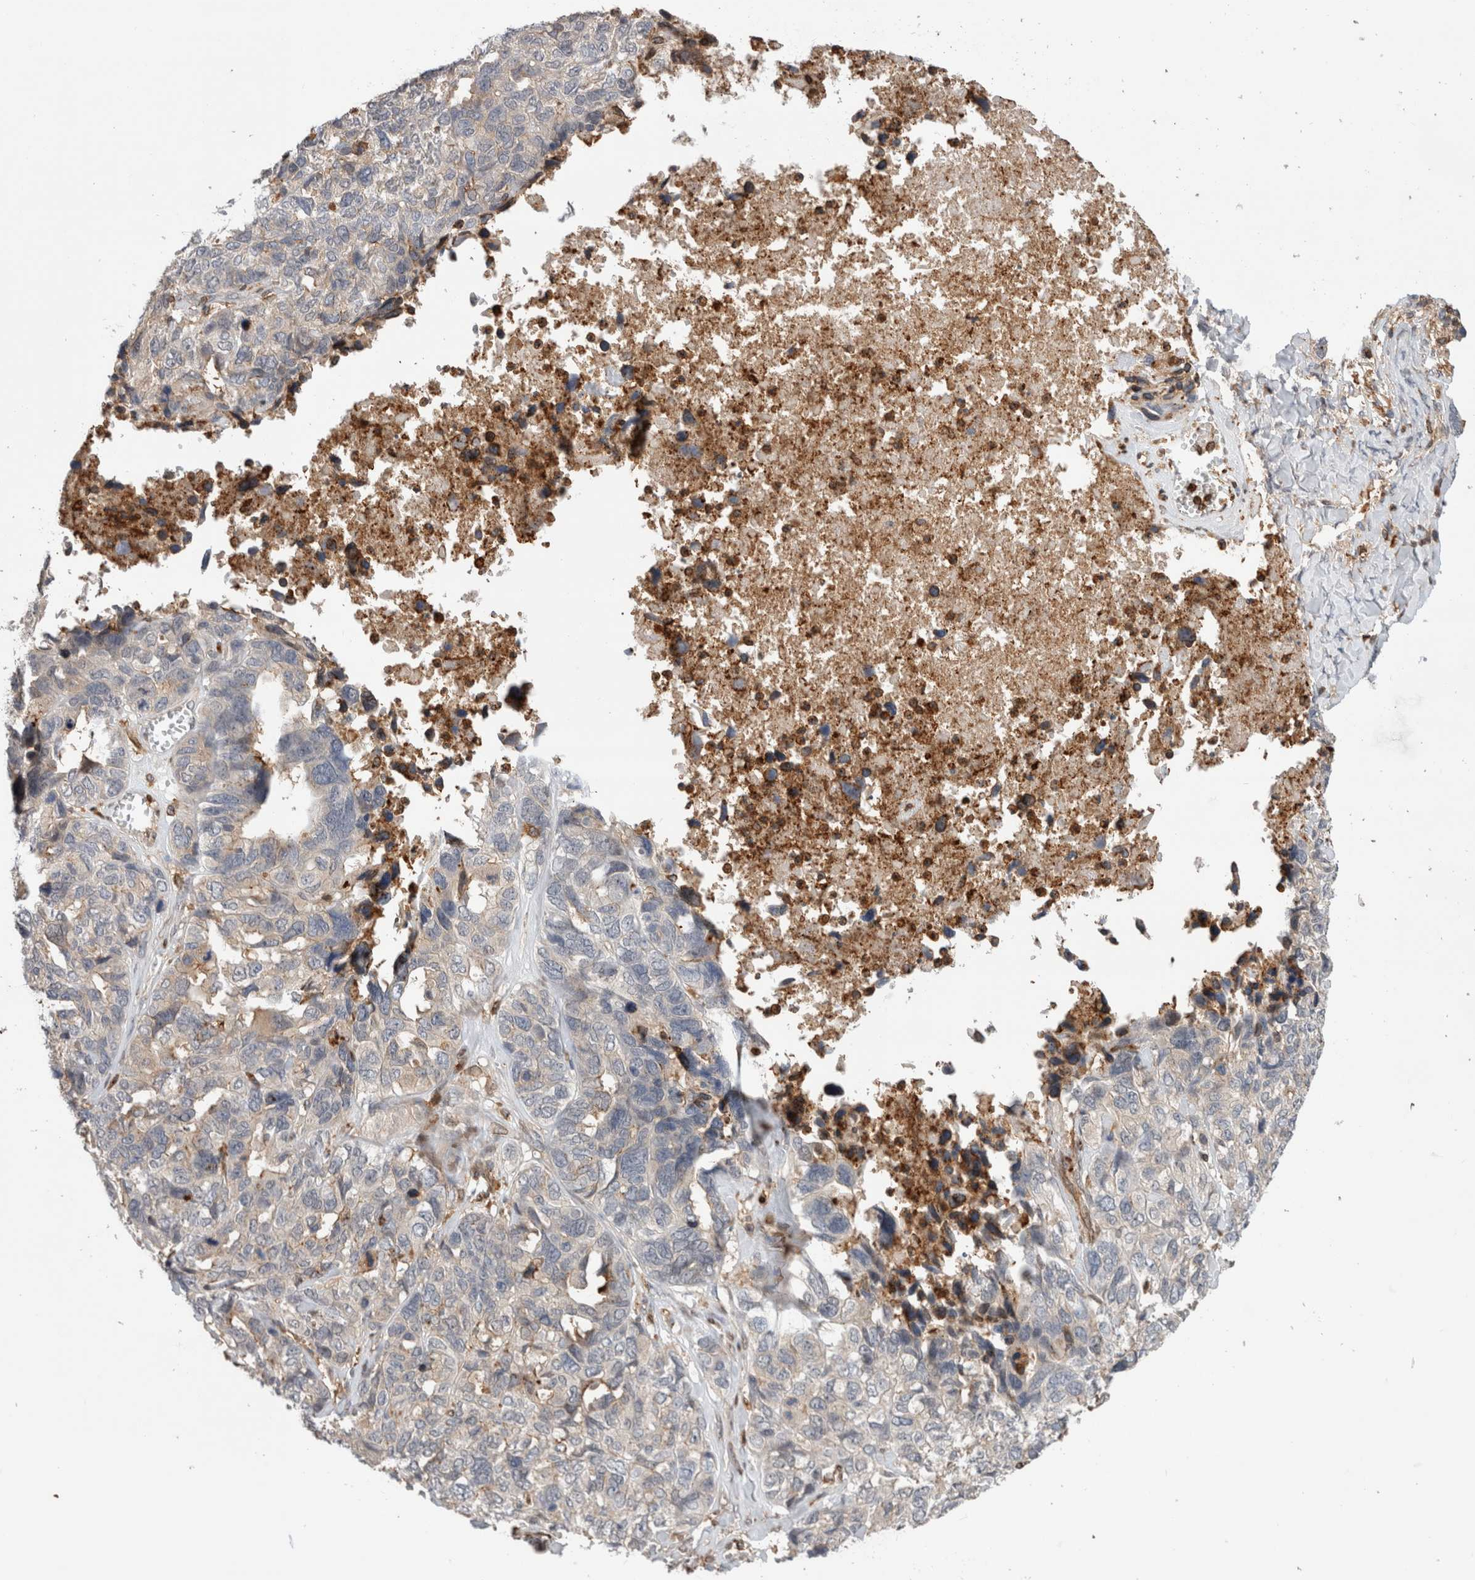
{"staining": {"intensity": "weak", "quantity": "<25%", "location": "cytoplasmic/membranous"}, "tissue": "ovarian cancer", "cell_type": "Tumor cells", "image_type": "cancer", "snomed": [{"axis": "morphology", "description": "Cystadenocarcinoma, serous, NOS"}, {"axis": "topography", "description": "Ovary"}], "caption": "An IHC micrograph of ovarian cancer (serous cystadenocarcinoma) is shown. There is no staining in tumor cells of ovarian cancer (serous cystadenocarcinoma).", "gene": "CCDC88B", "patient": {"sex": "female", "age": 79}}